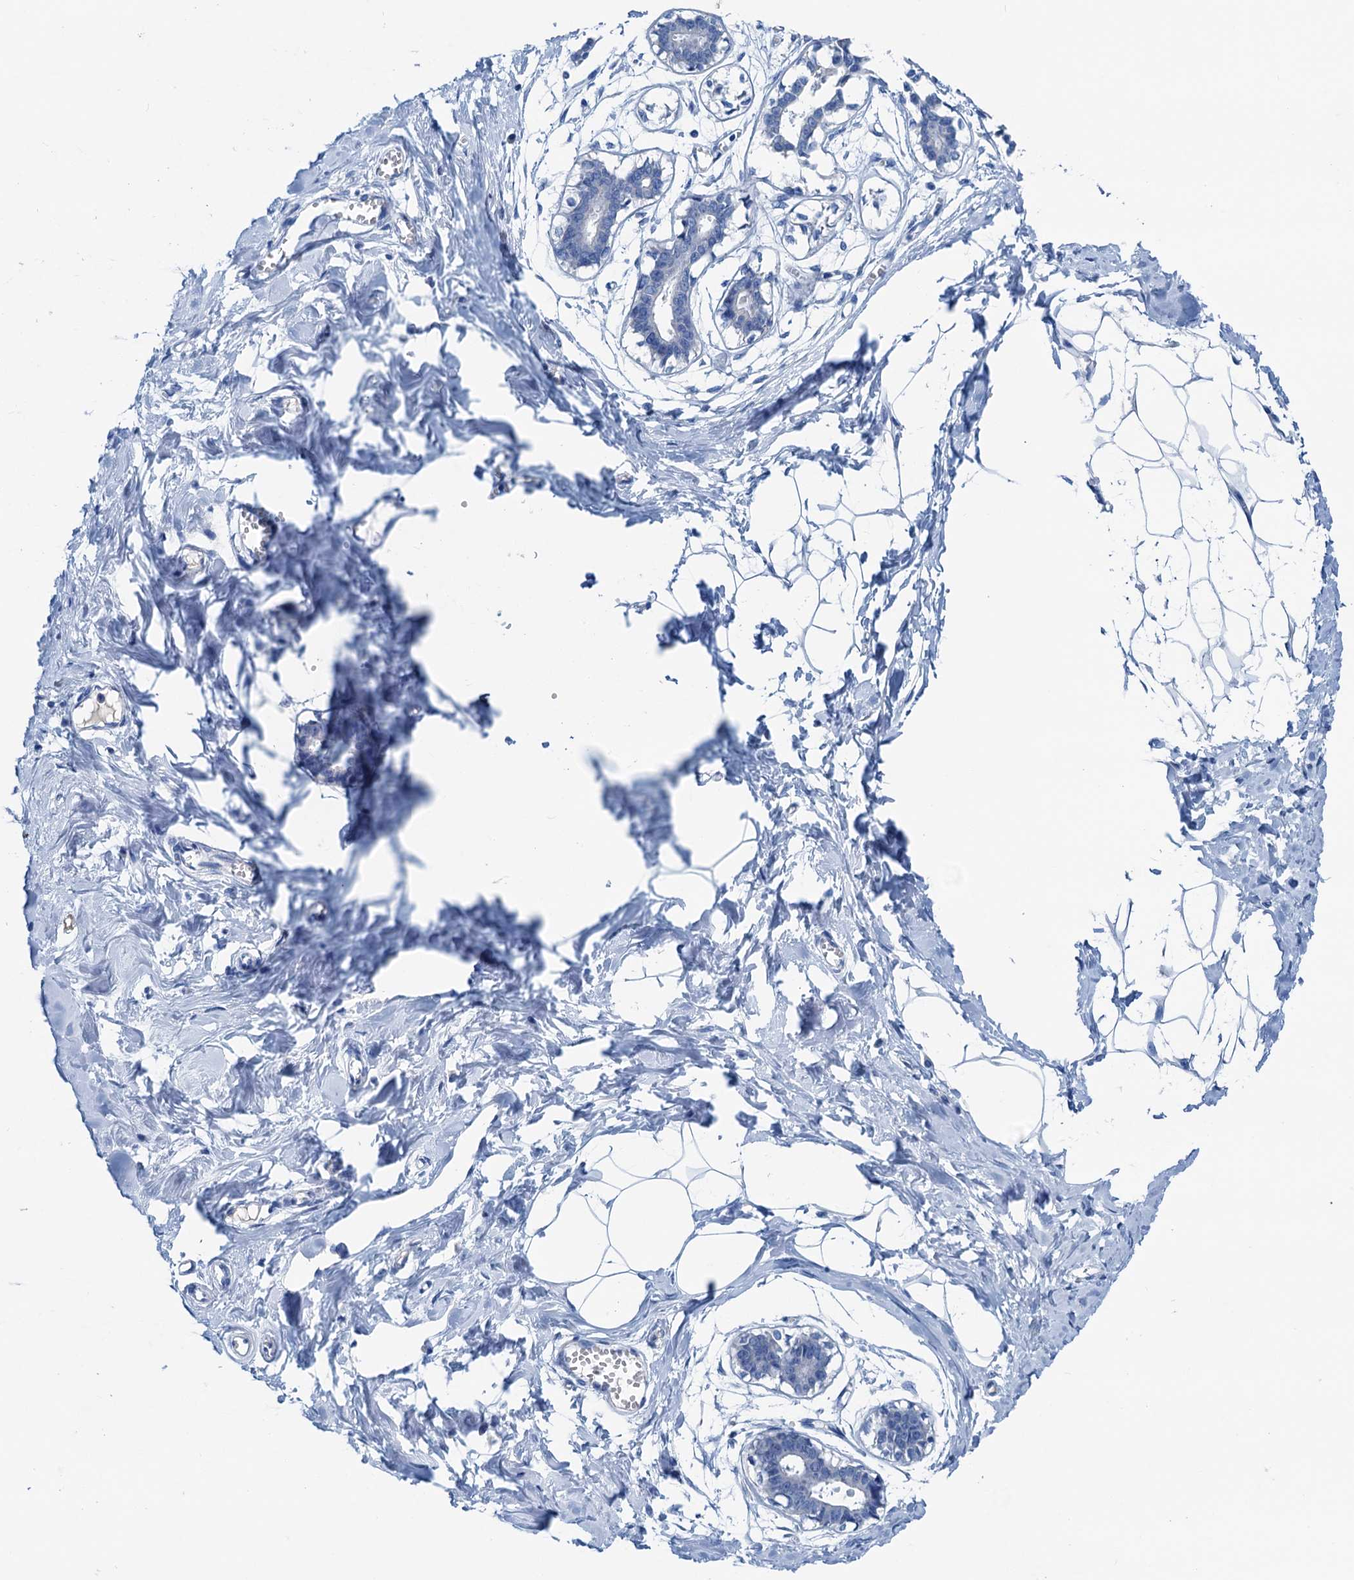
{"staining": {"intensity": "negative", "quantity": "none", "location": "none"}, "tissue": "breast", "cell_type": "Adipocytes", "image_type": "normal", "snomed": [{"axis": "morphology", "description": "Normal tissue, NOS"}, {"axis": "topography", "description": "Breast"}], "caption": "IHC histopathology image of unremarkable breast: breast stained with DAB shows no significant protein positivity in adipocytes.", "gene": "KNDC1", "patient": {"sex": "female", "age": 27}}